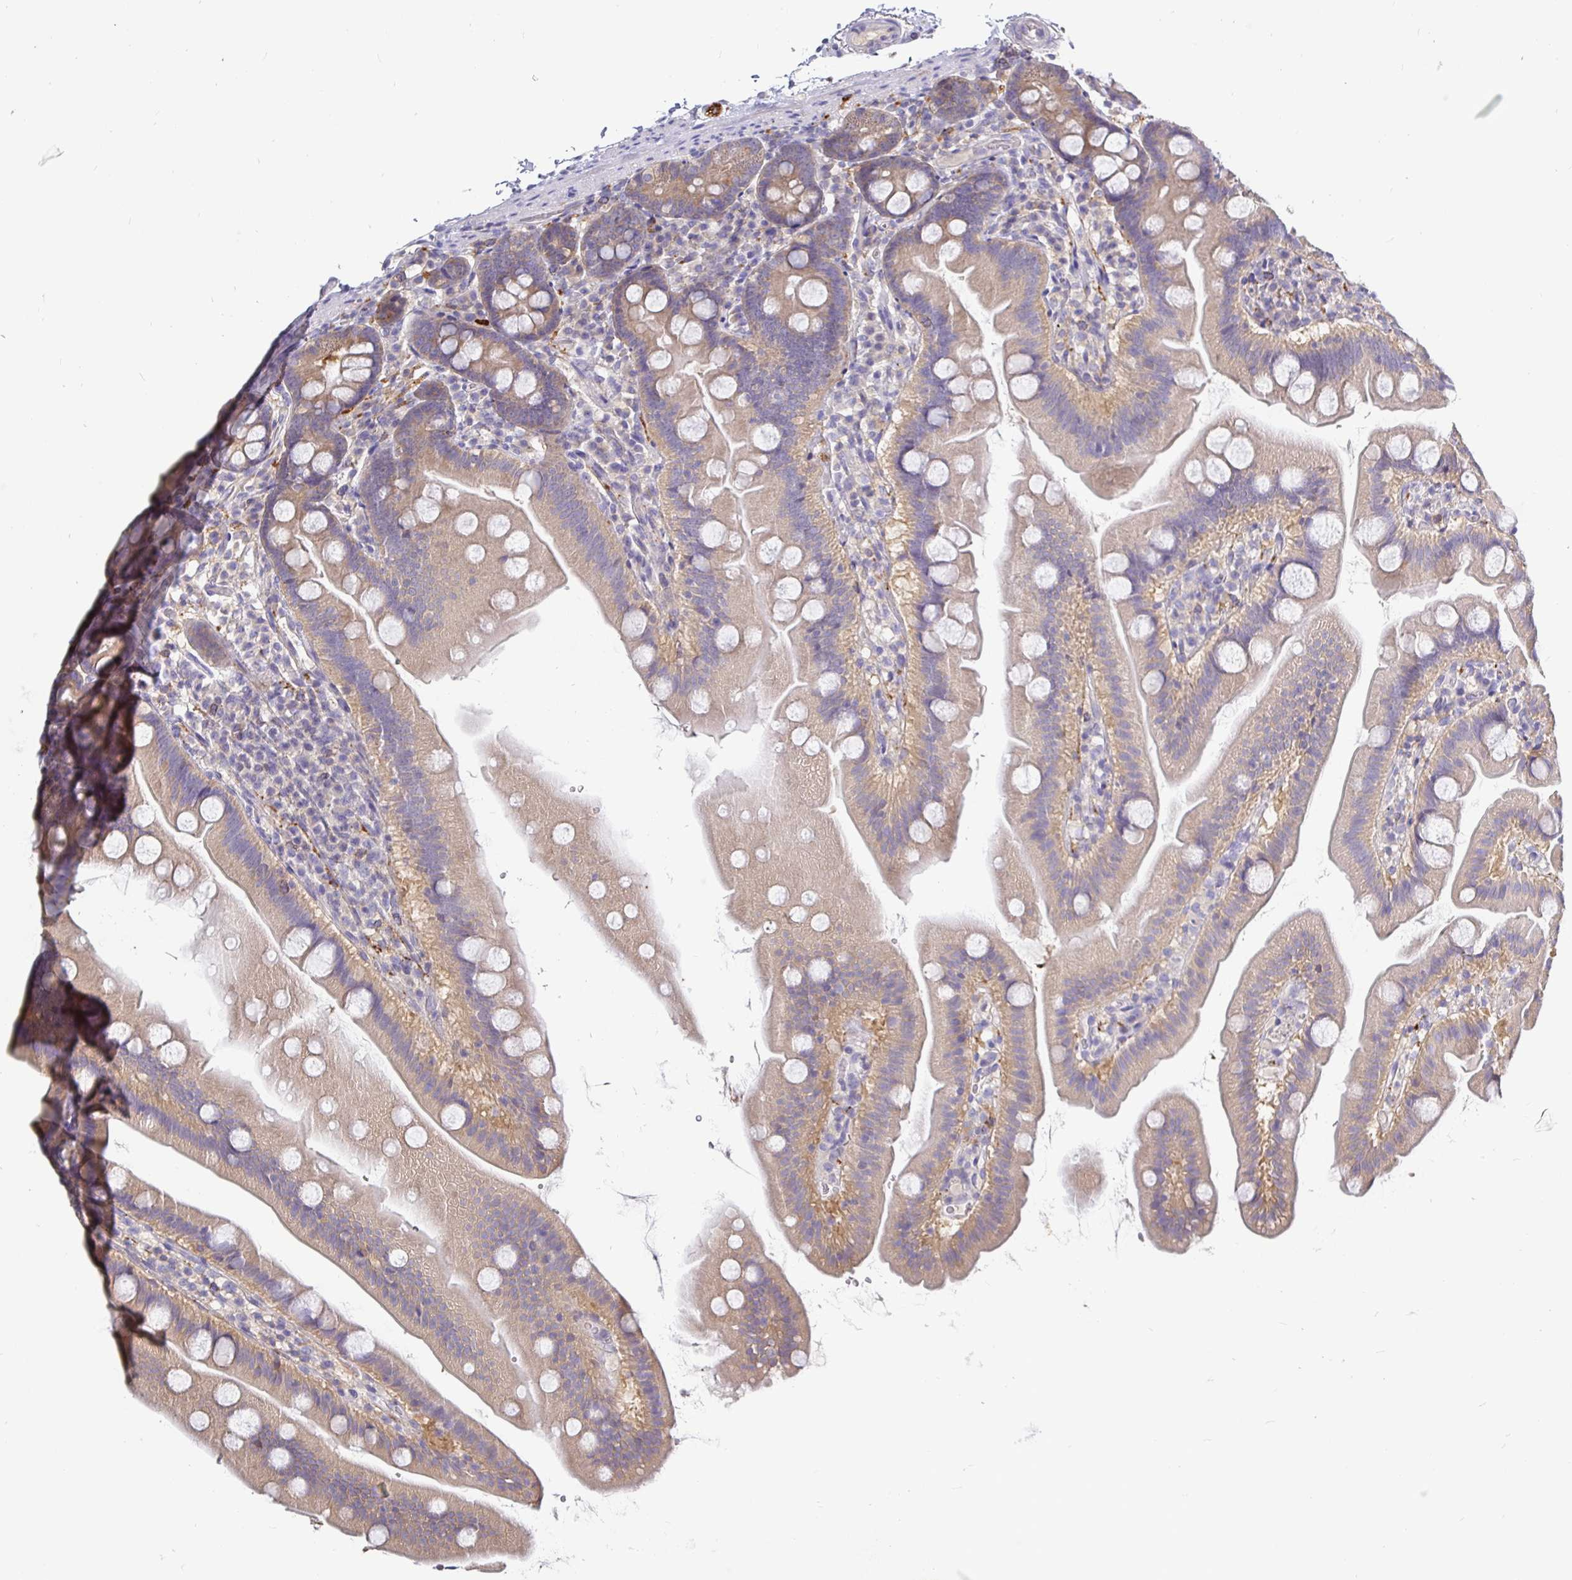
{"staining": {"intensity": "weak", "quantity": "<25%", "location": "cytoplasmic/membranous"}, "tissue": "small intestine", "cell_type": "Glandular cells", "image_type": "normal", "snomed": [{"axis": "morphology", "description": "Normal tissue, NOS"}, {"axis": "topography", "description": "Small intestine"}], "caption": "Immunohistochemical staining of benign human small intestine displays no significant expression in glandular cells. The staining was performed using DAB to visualize the protein expression in brown, while the nuclei were stained in blue with hematoxylin (Magnification: 20x).", "gene": "KIF21A", "patient": {"sex": "female", "age": 68}}